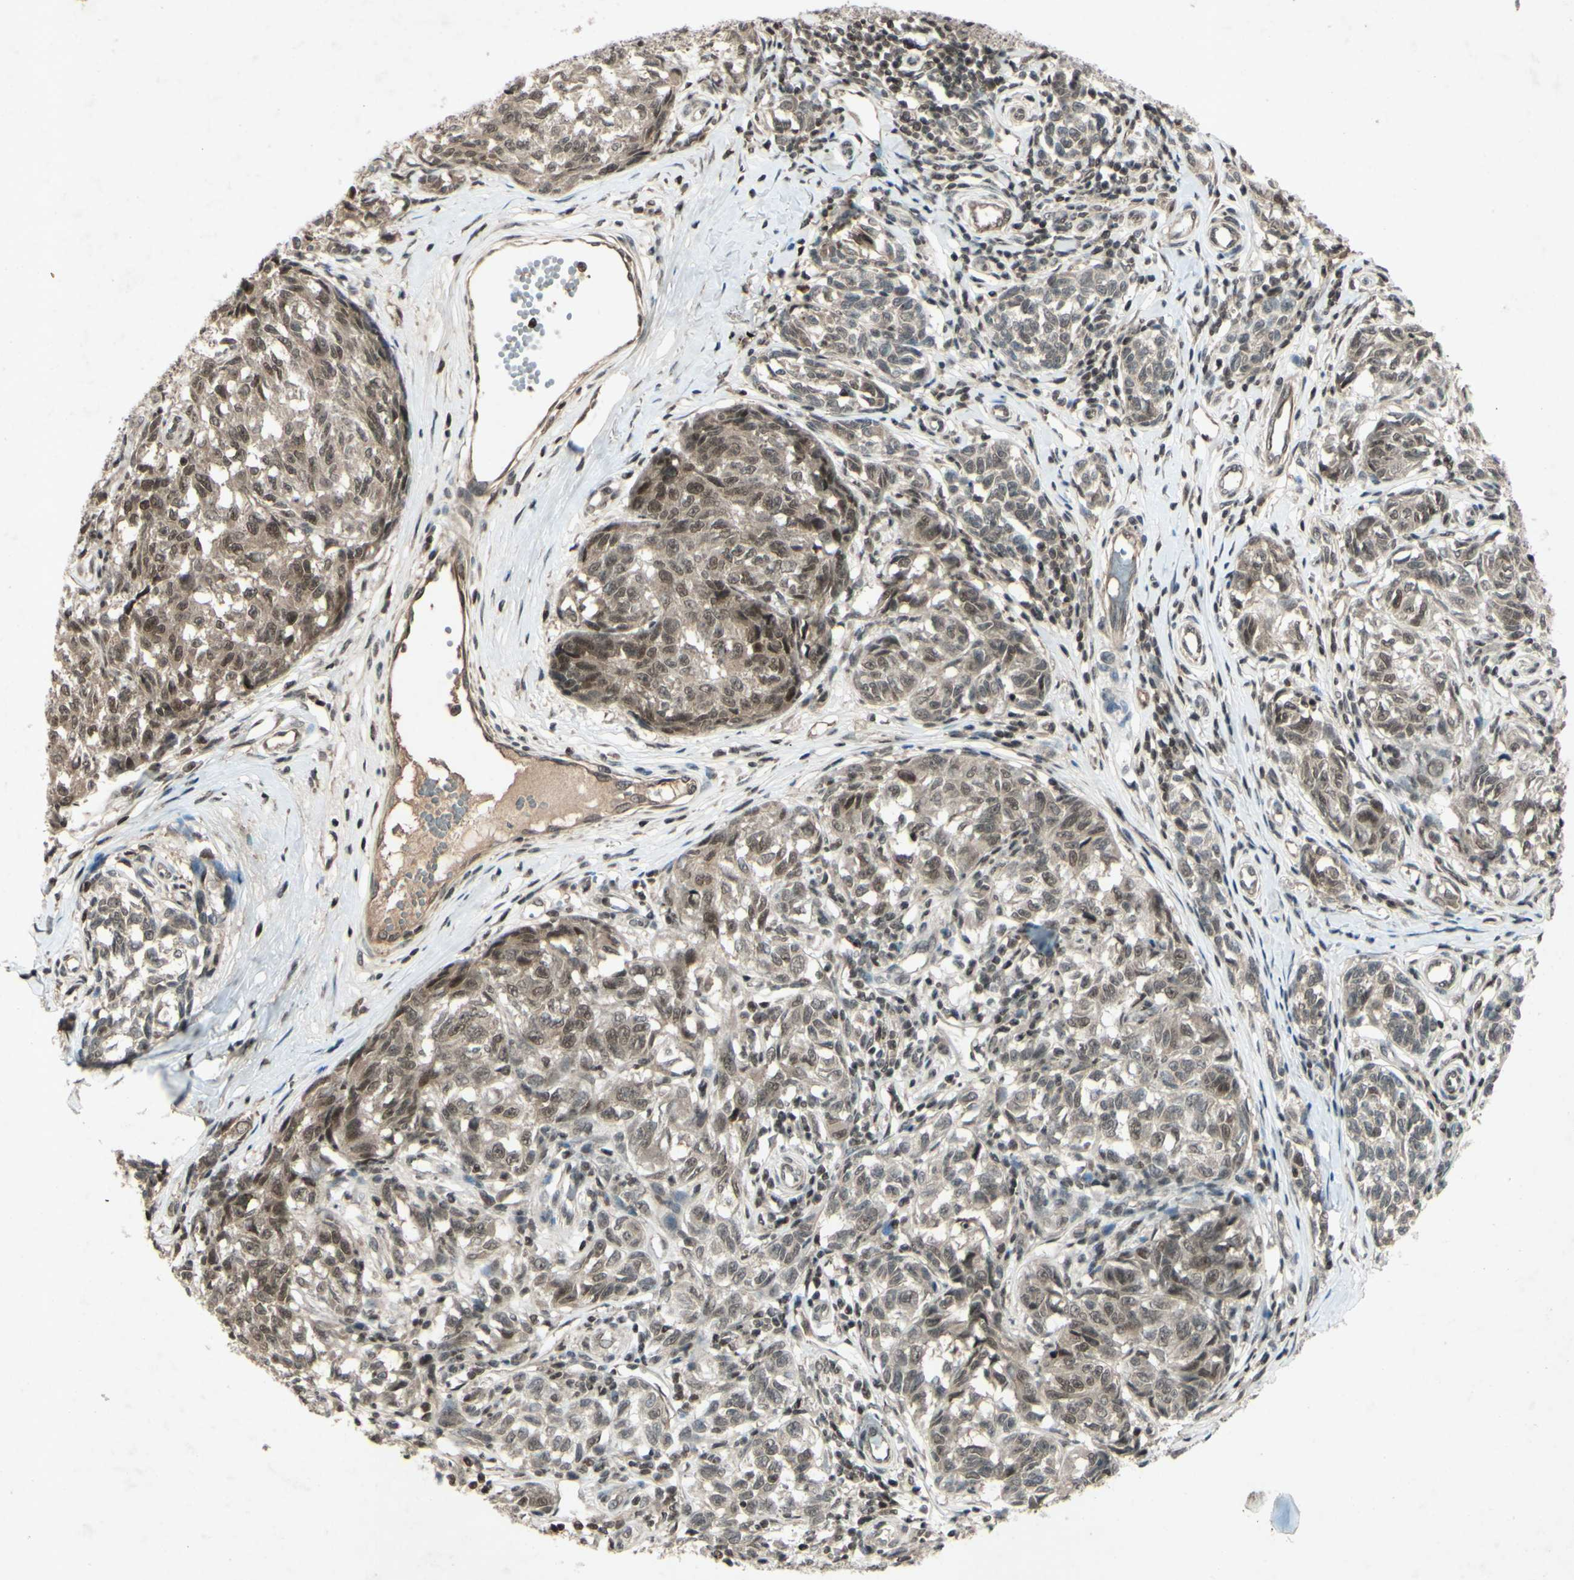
{"staining": {"intensity": "moderate", "quantity": "25%-75%", "location": "nuclear"}, "tissue": "melanoma", "cell_type": "Tumor cells", "image_type": "cancer", "snomed": [{"axis": "morphology", "description": "Malignant melanoma, NOS"}, {"axis": "topography", "description": "Skin"}], "caption": "IHC image of malignant melanoma stained for a protein (brown), which demonstrates medium levels of moderate nuclear staining in approximately 25%-75% of tumor cells.", "gene": "SNW1", "patient": {"sex": "female", "age": 64}}